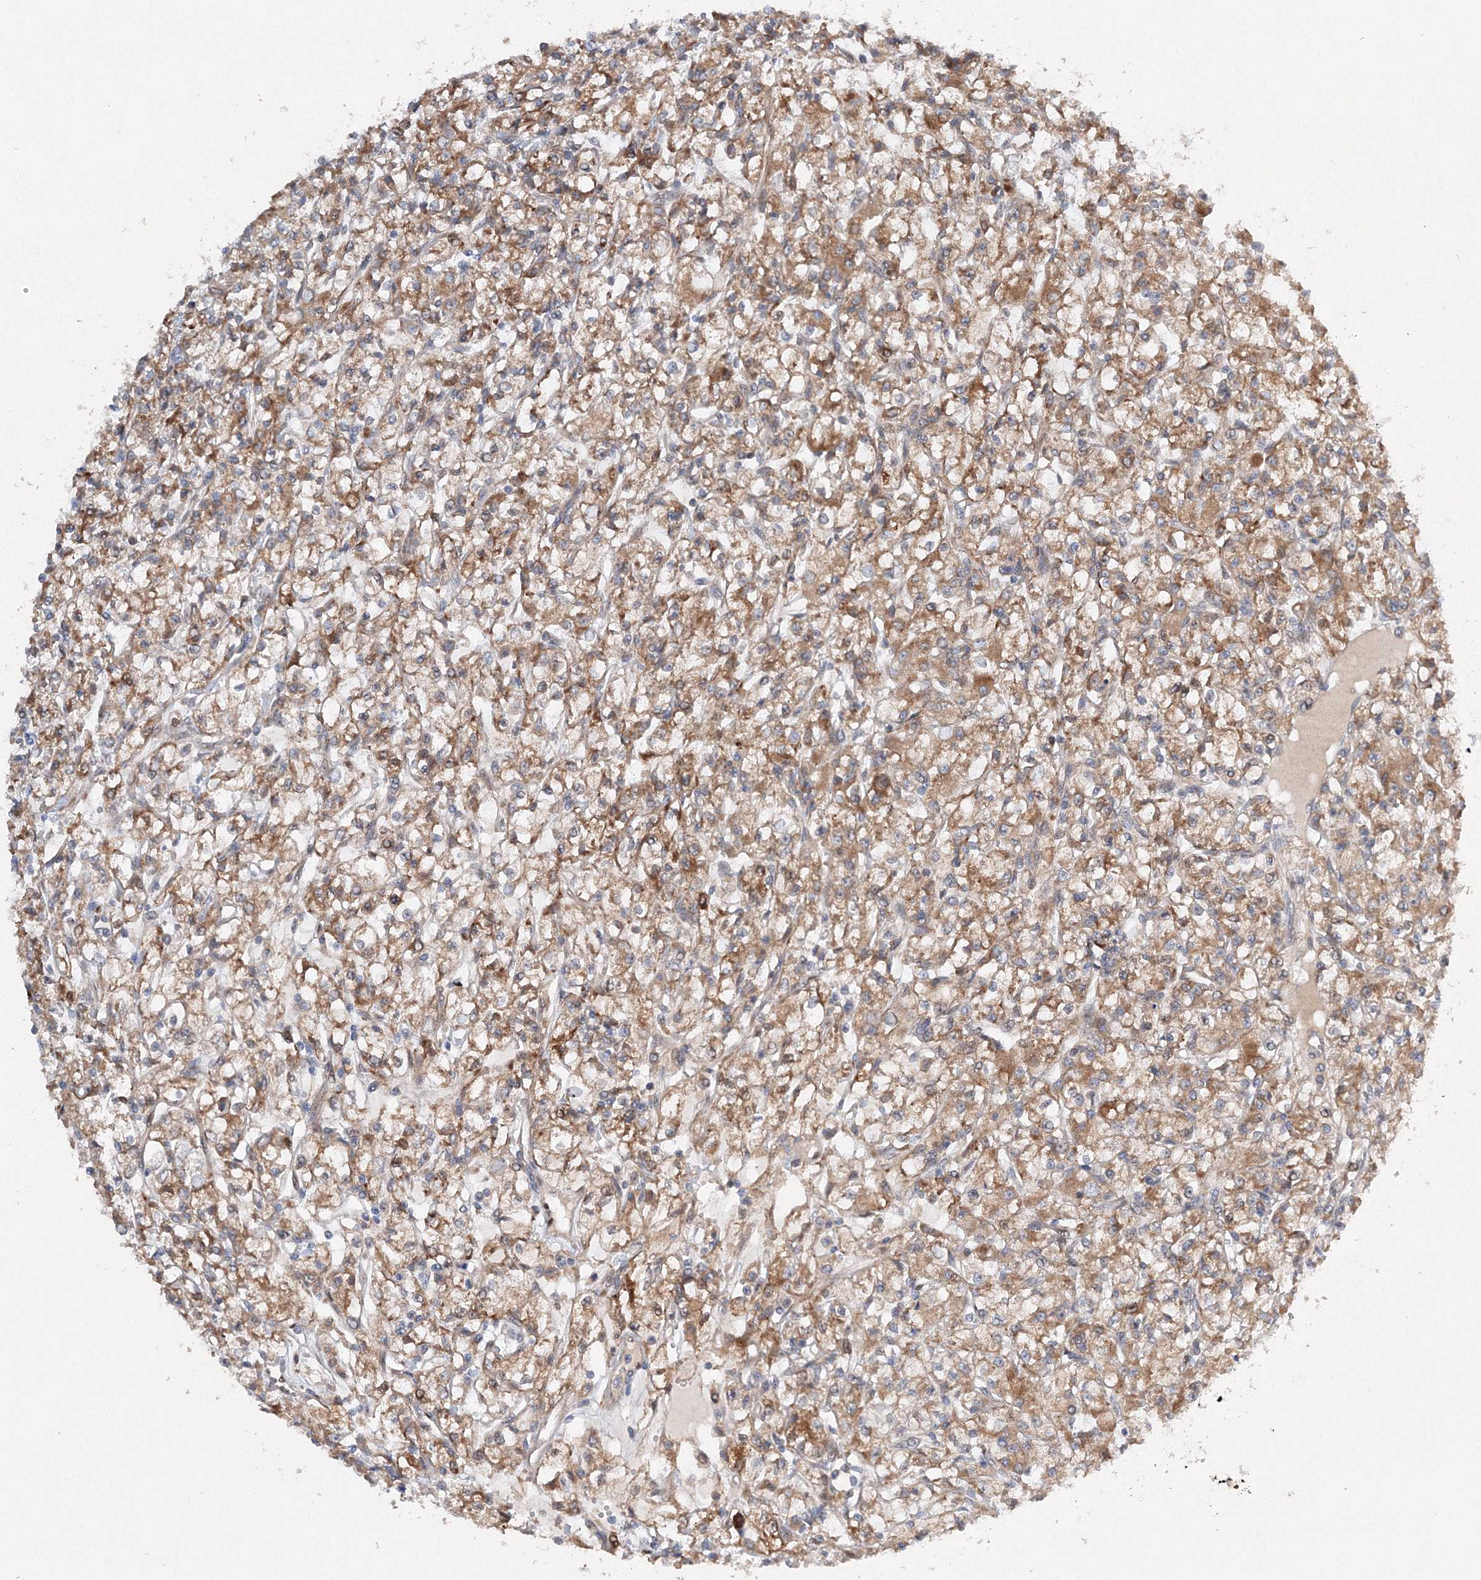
{"staining": {"intensity": "moderate", "quantity": ">75%", "location": "cytoplasmic/membranous"}, "tissue": "renal cancer", "cell_type": "Tumor cells", "image_type": "cancer", "snomed": [{"axis": "morphology", "description": "Adenocarcinoma, NOS"}, {"axis": "topography", "description": "Kidney"}], "caption": "This image demonstrates adenocarcinoma (renal) stained with immunohistochemistry to label a protein in brown. The cytoplasmic/membranous of tumor cells show moderate positivity for the protein. Nuclei are counter-stained blue.", "gene": "SLC36A1", "patient": {"sex": "female", "age": 59}}